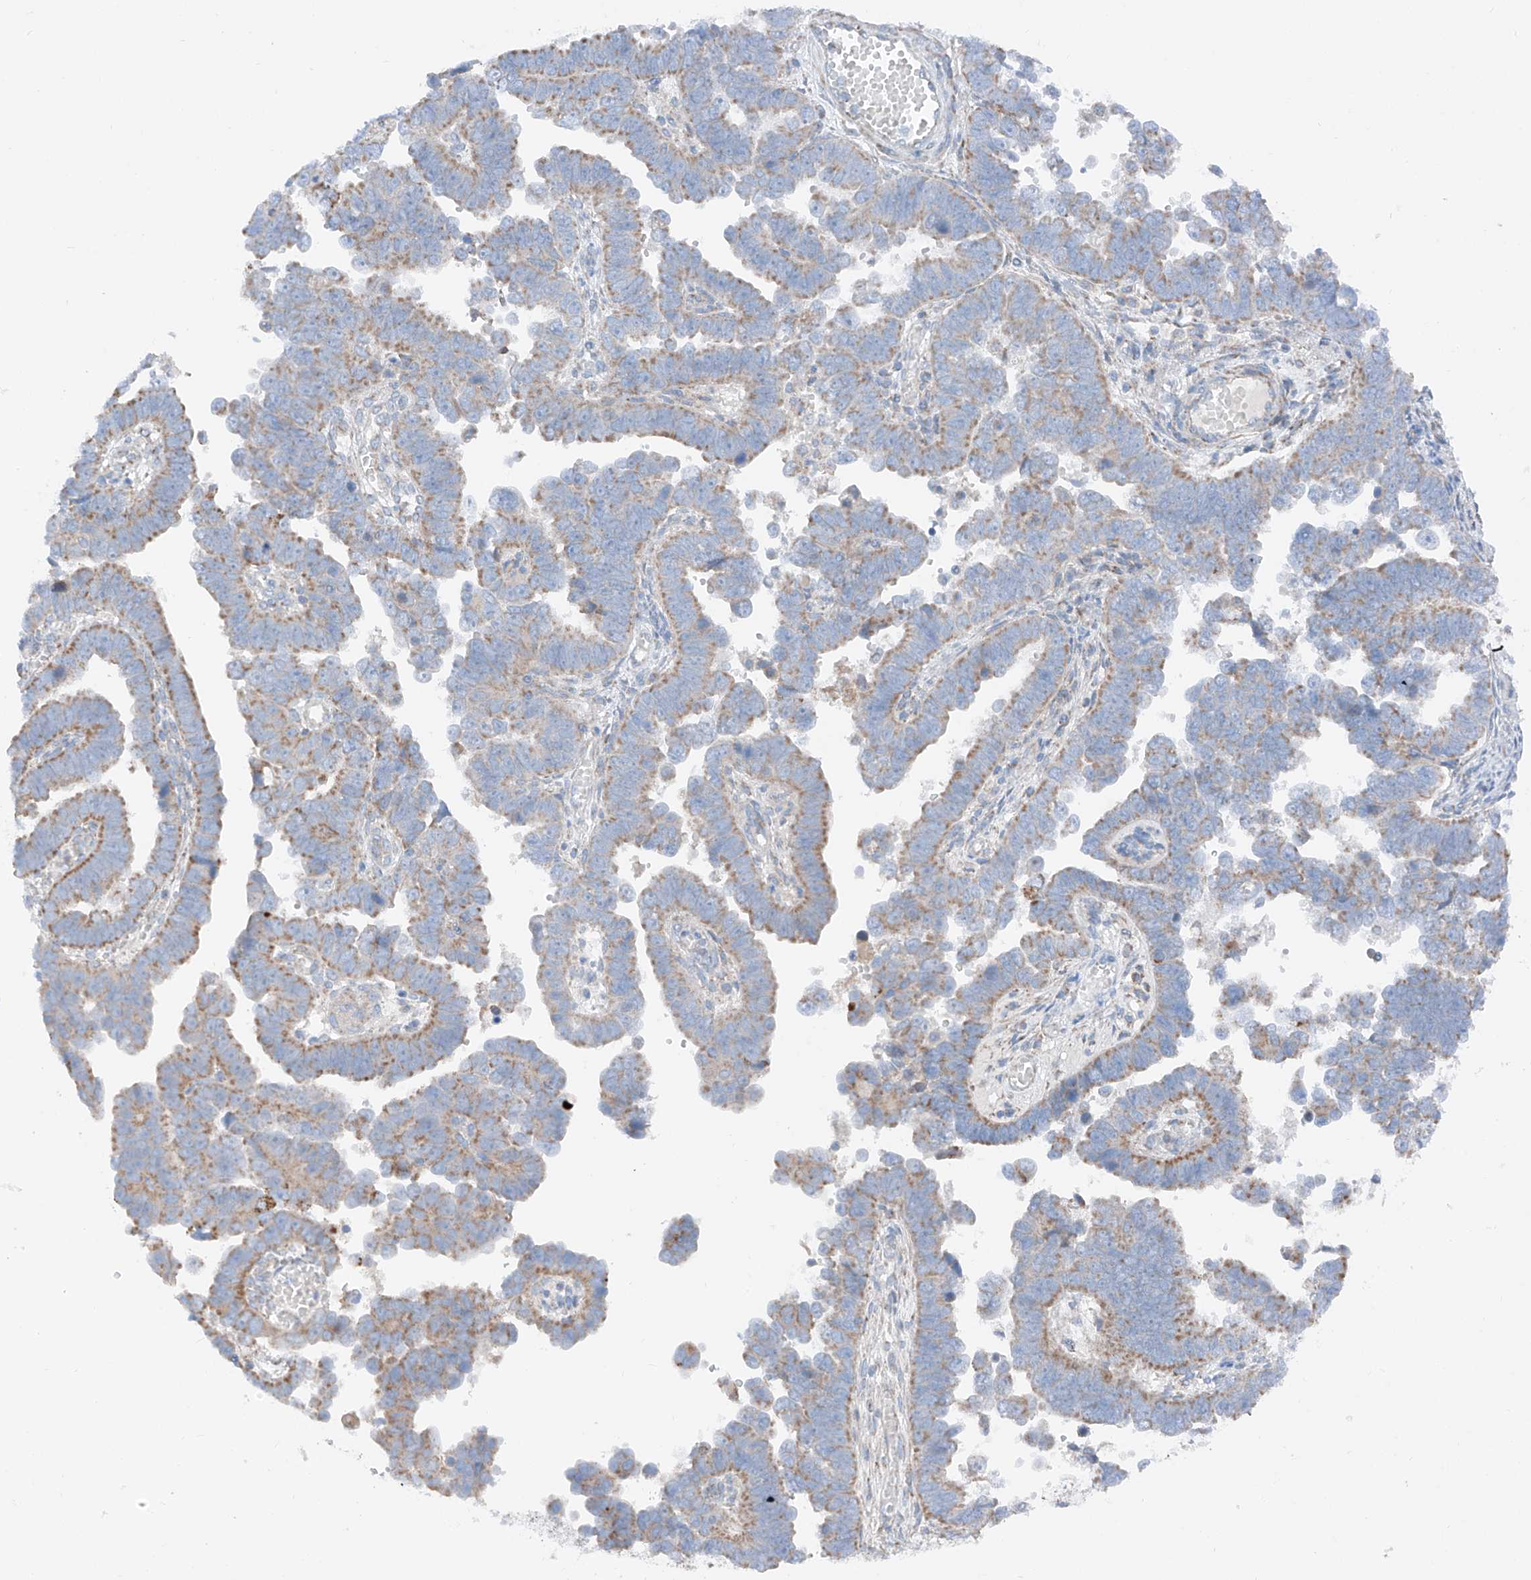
{"staining": {"intensity": "moderate", "quantity": "25%-75%", "location": "cytoplasmic/membranous"}, "tissue": "endometrial cancer", "cell_type": "Tumor cells", "image_type": "cancer", "snomed": [{"axis": "morphology", "description": "Adenocarcinoma, NOS"}, {"axis": "topography", "description": "Endometrium"}], "caption": "Brown immunohistochemical staining in endometrial cancer (adenocarcinoma) demonstrates moderate cytoplasmic/membranous staining in about 25%-75% of tumor cells.", "gene": "MRAP", "patient": {"sex": "female", "age": 75}}